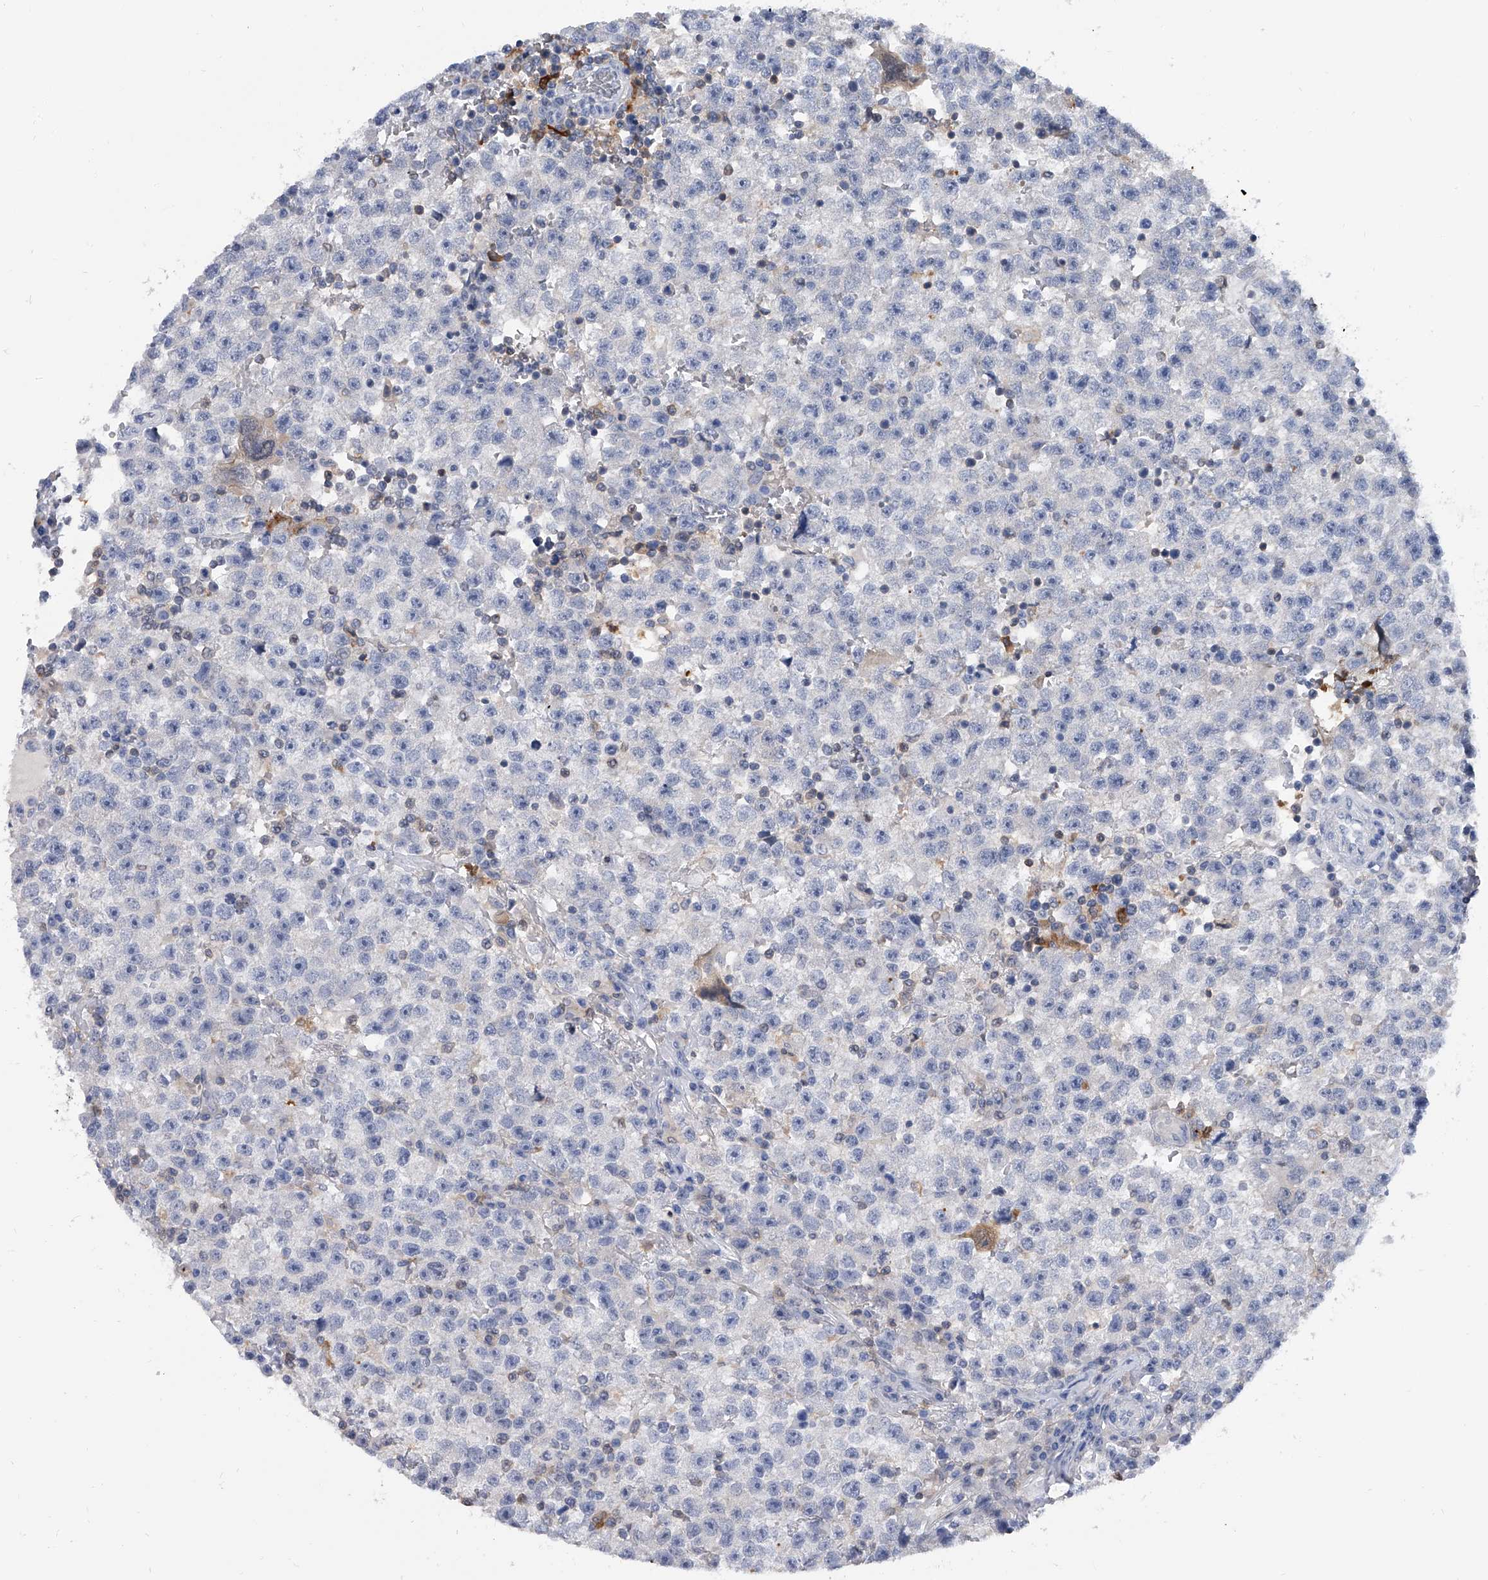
{"staining": {"intensity": "negative", "quantity": "none", "location": "none"}, "tissue": "testis cancer", "cell_type": "Tumor cells", "image_type": "cancer", "snomed": [{"axis": "morphology", "description": "Seminoma, NOS"}, {"axis": "topography", "description": "Testis"}], "caption": "High magnification brightfield microscopy of testis seminoma stained with DAB (3,3'-diaminobenzidine) (brown) and counterstained with hematoxylin (blue): tumor cells show no significant positivity.", "gene": "SERPINB9", "patient": {"sex": "male", "age": 22}}